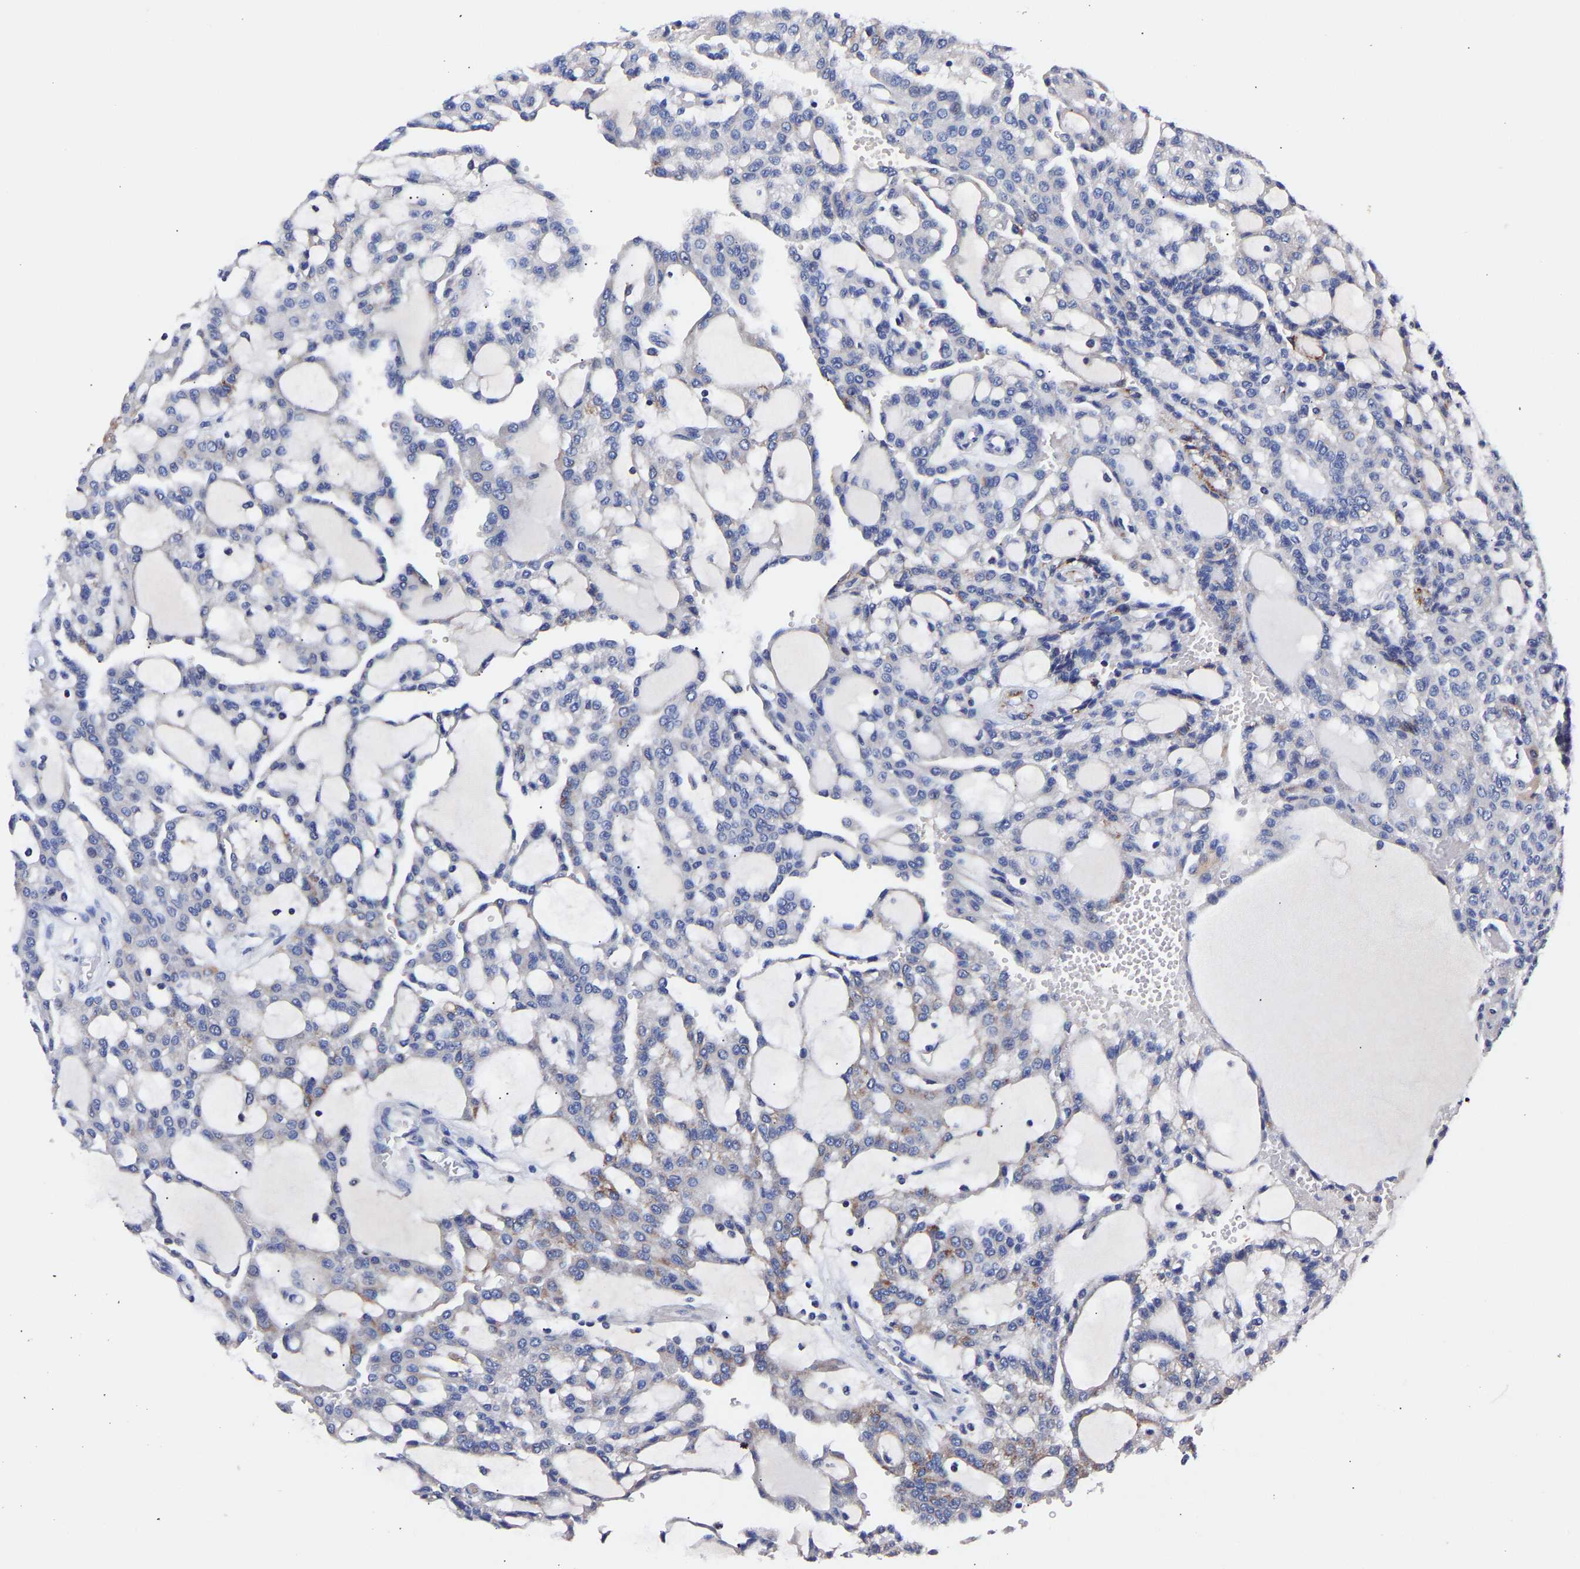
{"staining": {"intensity": "negative", "quantity": "none", "location": "none"}, "tissue": "renal cancer", "cell_type": "Tumor cells", "image_type": "cancer", "snomed": [{"axis": "morphology", "description": "Adenocarcinoma, NOS"}, {"axis": "topography", "description": "Kidney"}], "caption": "Renal adenocarcinoma was stained to show a protein in brown. There is no significant staining in tumor cells.", "gene": "SEM1", "patient": {"sex": "male", "age": 63}}